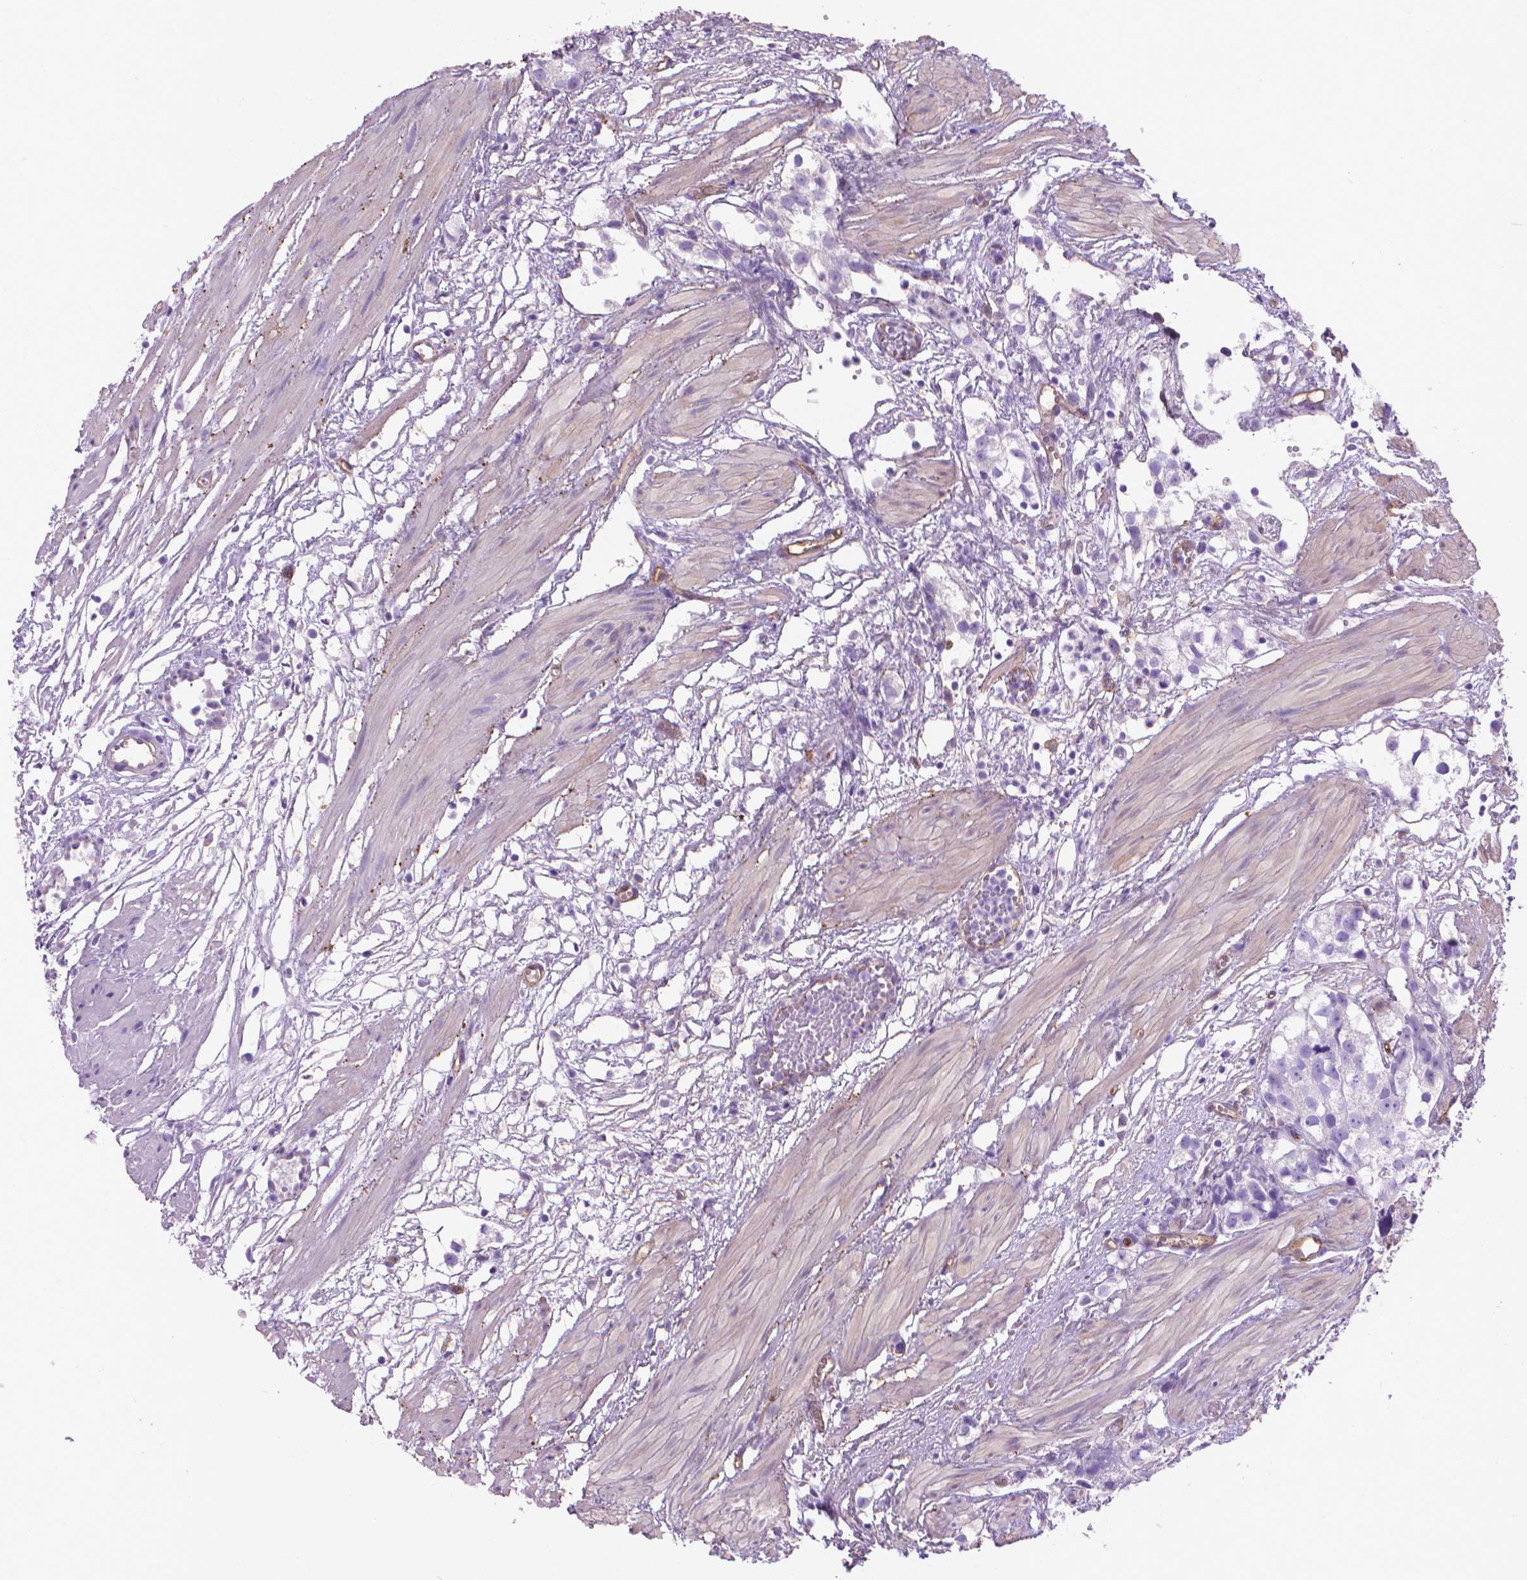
{"staining": {"intensity": "negative", "quantity": "none", "location": "none"}, "tissue": "prostate cancer", "cell_type": "Tumor cells", "image_type": "cancer", "snomed": [{"axis": "morphology", "description": "Adenocarcinoma, High grade"}, {"axis": "topography", "description": "Prostate"}], "caption": "Prostate cancer (high-grade adenocarcinoma) stained for a protein using IHC exhibits no positivity tumor cells.", "gene": "CLIC4", "patient": {"sex": "male", "age": 68}}